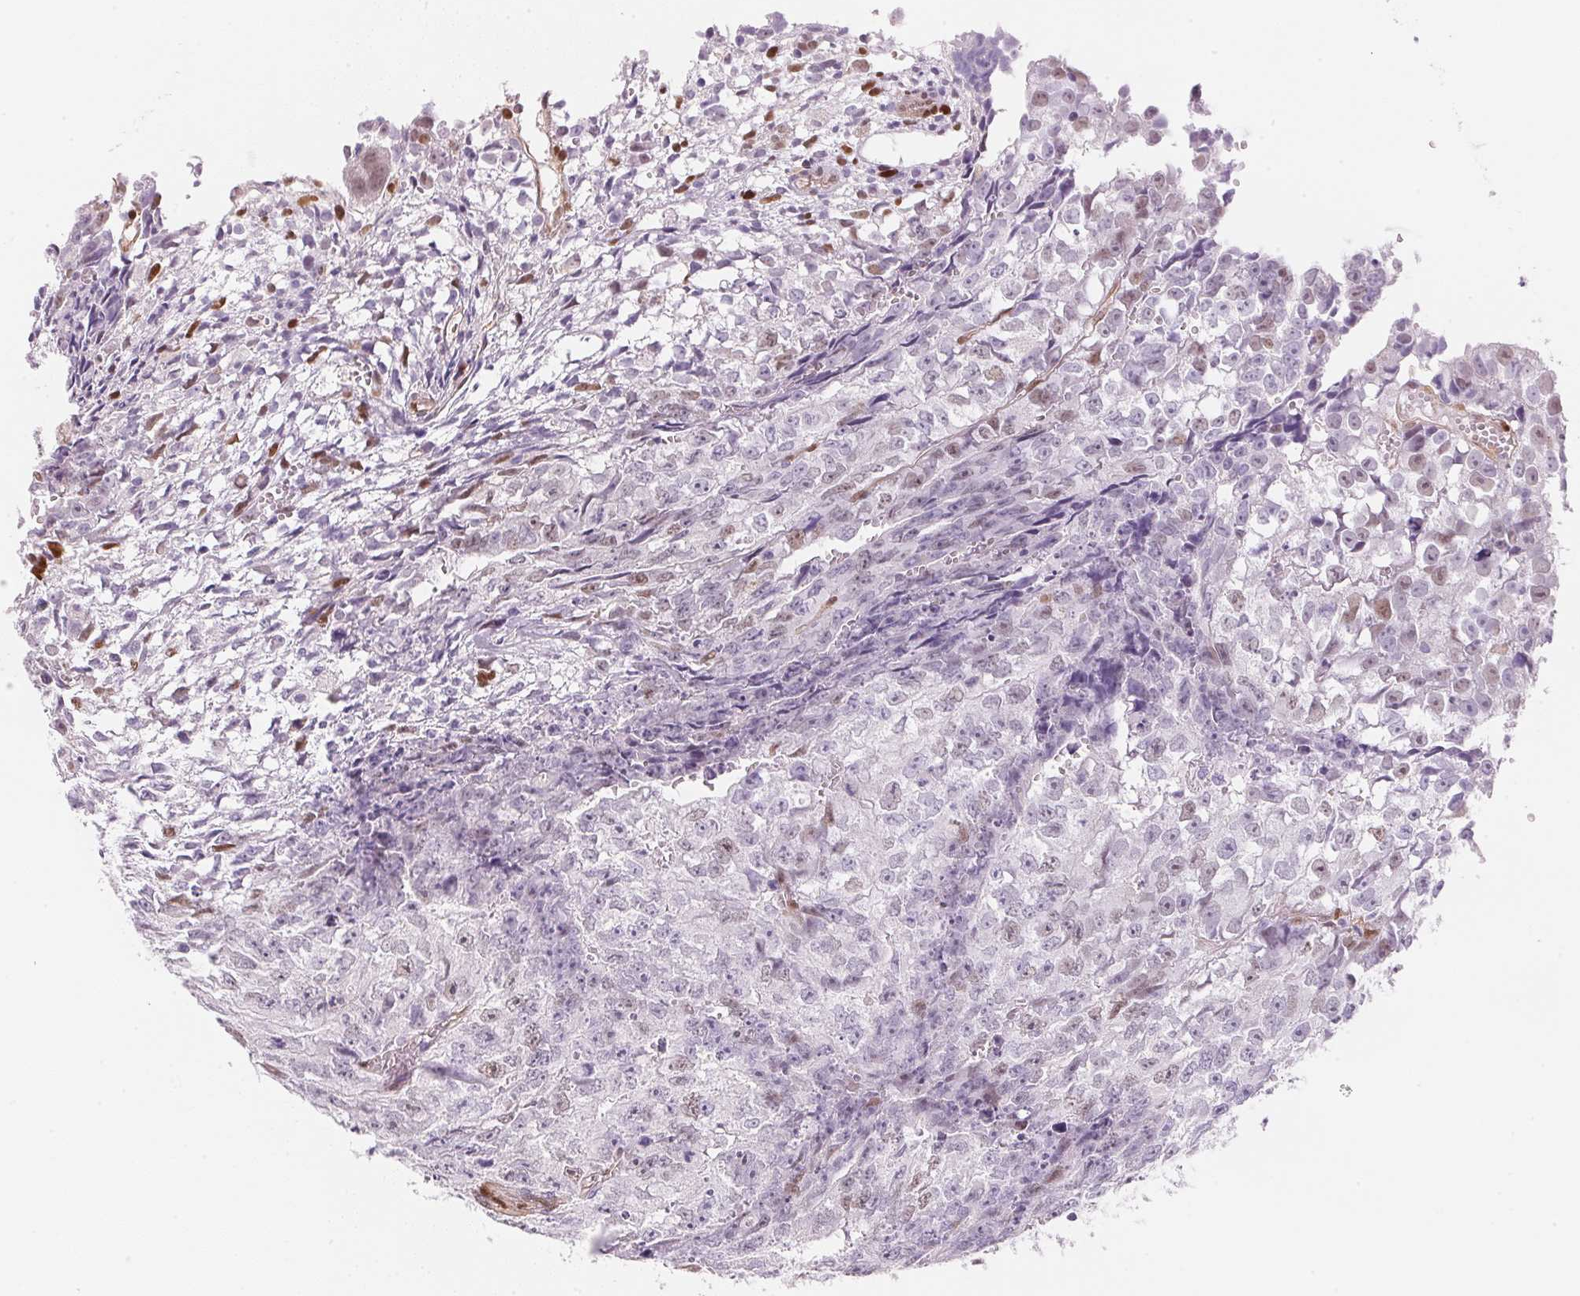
{"staining": {"intensity": "negative", "quantity": "none", "location": "none"}, "tissue": "testis cancer", "cell_type": "Tumor cells", "image_type": "cancer", "snomed": [{"axis": "morphology", "description": "Carcinoma, Embryonal, NOS"}, {"axis": "morphology", "description": "Teratoma, malignant, NOS"}, {"axis": "topography", "description": "Testis"}], "caption": "DAB immunohistochemical staining of testis cancer (malignant teratoma) shows no significant expression in tumor cells.", "gene": "SMTN", "patient": {"sex": "male", "age": 24}}